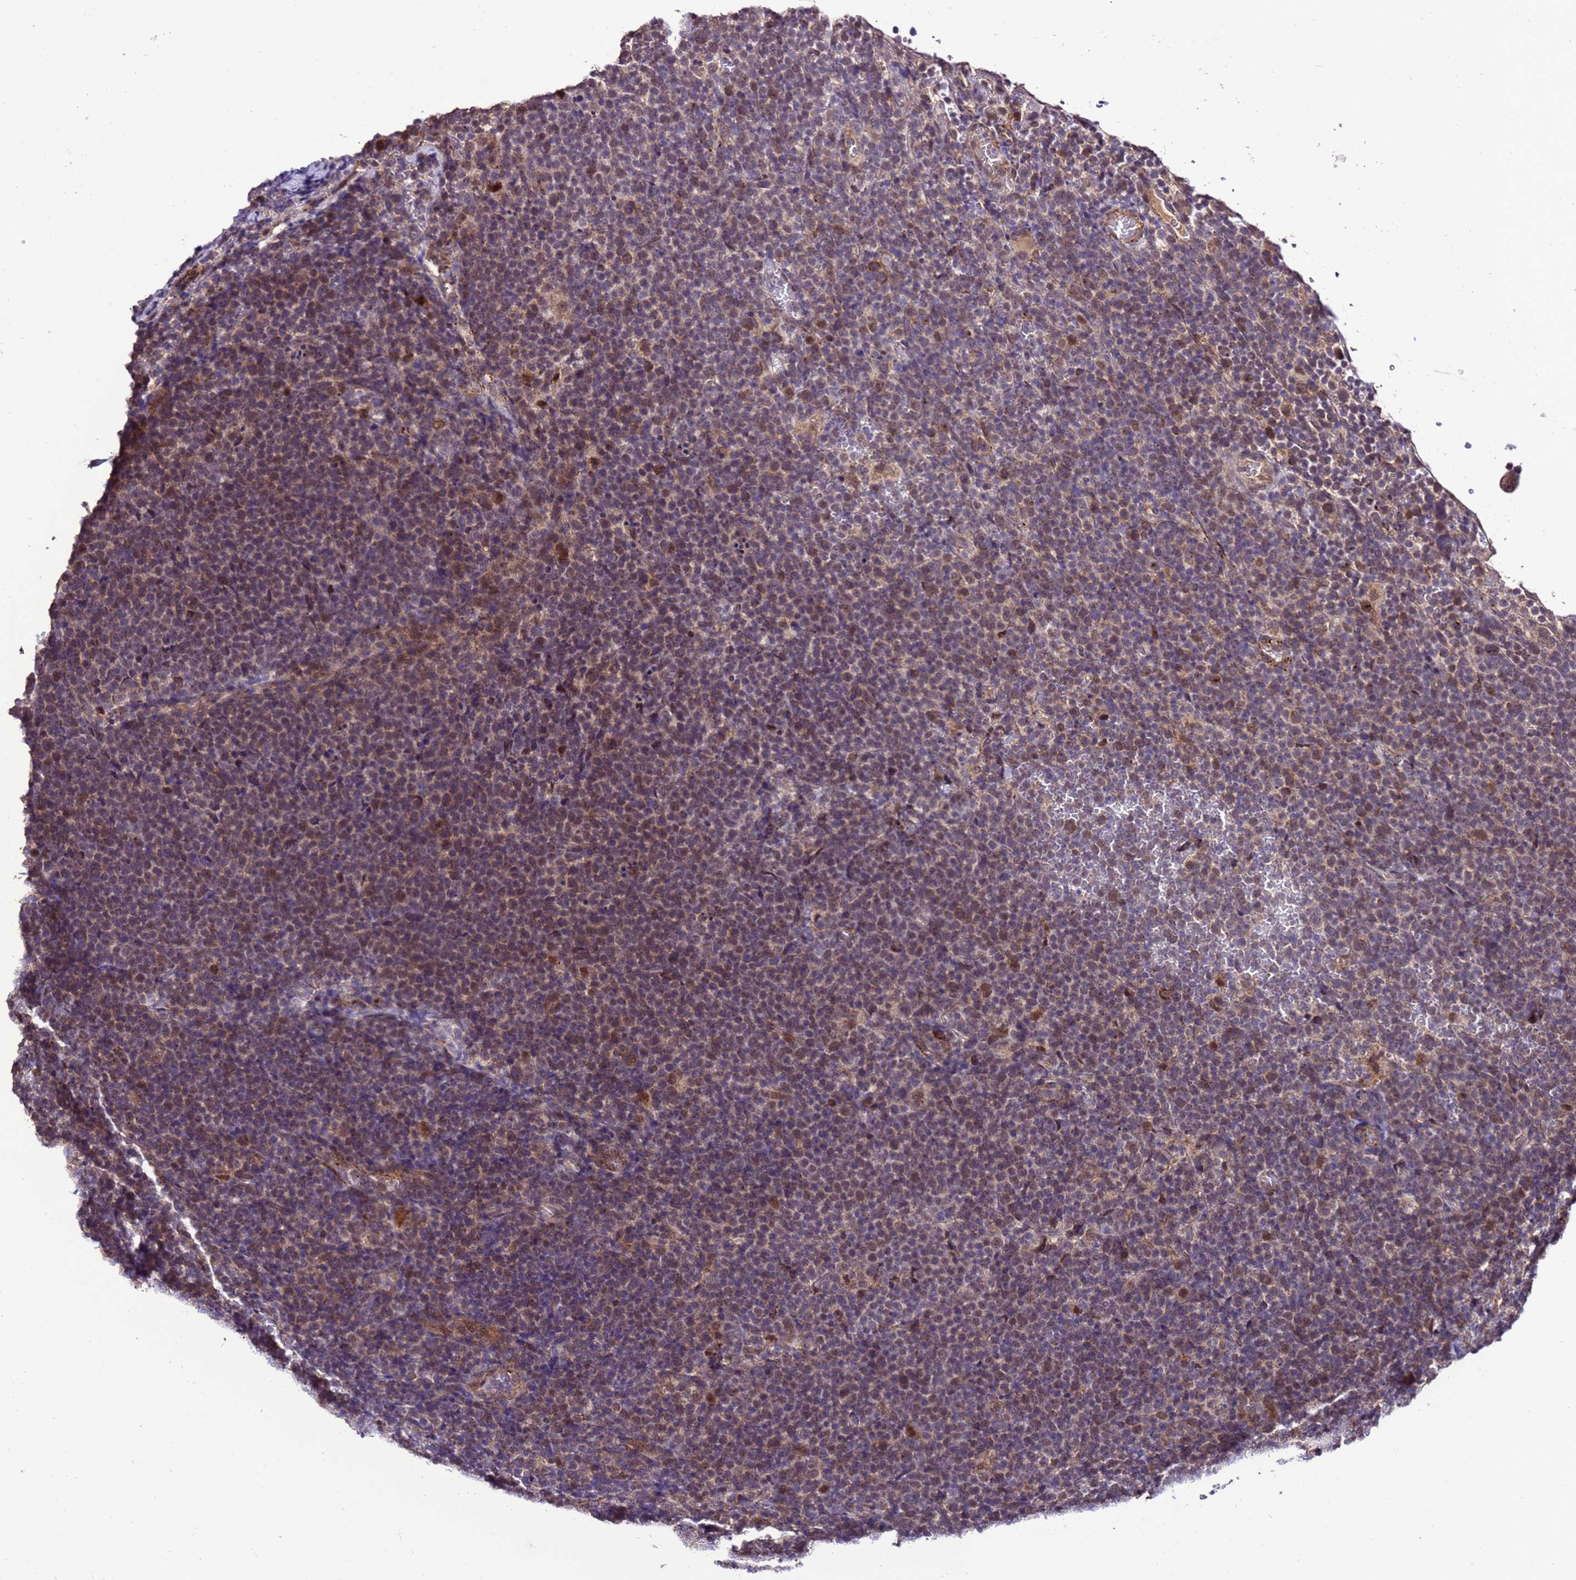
{"staining": {"intensity": "weak", "quantity": "25%-75%", "location": "cytoplasmic/membranous"}, "tissue": "lymphoma", "cell_type": "Tumor cells", "image_type": "cancer", "snomed": [{"axis": "morphology", "description": "Malignant lymphoma, non-Hodgkin's type, High grade"}, {"axis": "topography", "description": "Lymph node"}], "caption": "IHC (DAB (3,3'-diaminobenzidine)) staining of malignant lymphoma, non-Hodgkin's type (high-grade) demonstrates weak cytoplasmic/membranous protein expression in approximately 25%-75% of tumor cells.", "gene": "ZNF329", "patient": {"sex": "male", "age": 61}}